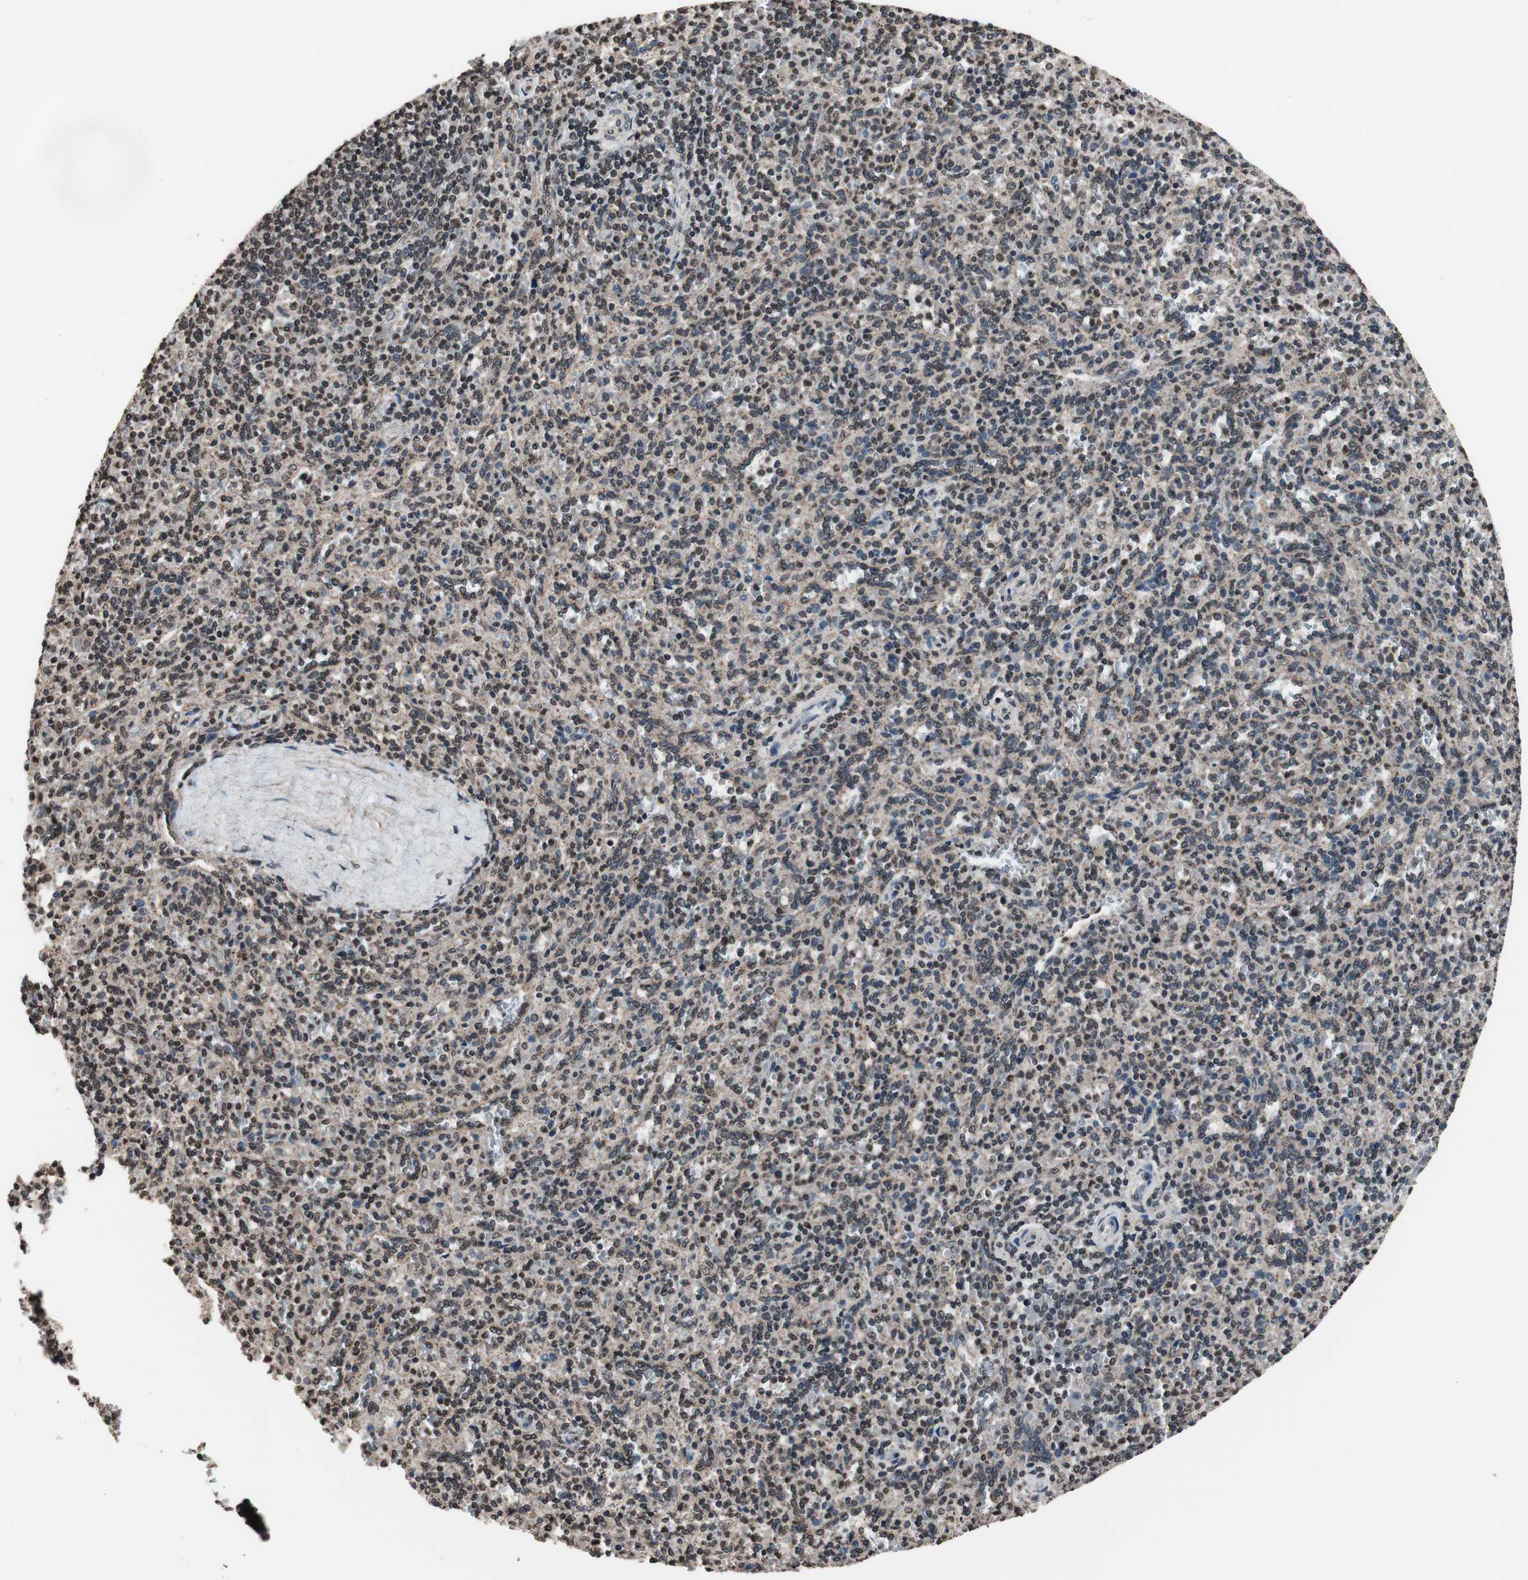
{"staining": {"intensity": "moderate", "quantity": ">75%", "location": "nuclear"}, "tissue": "spleen", "cell_type": "Cells in red pulp", "image_type": "normal", "snomed": [{"axis": "morphology", "description": "Normal tissue, NOS"}, {"axis": "topography", "description": "Spleen"}], "caption": "The photomicrograph shows staining of normal spleen, revealing moderate nuclear protein positivity (brown color) within cells in red pulp.", "gene": "RFC1", "patient": {"sex": "male", "age": 36}}